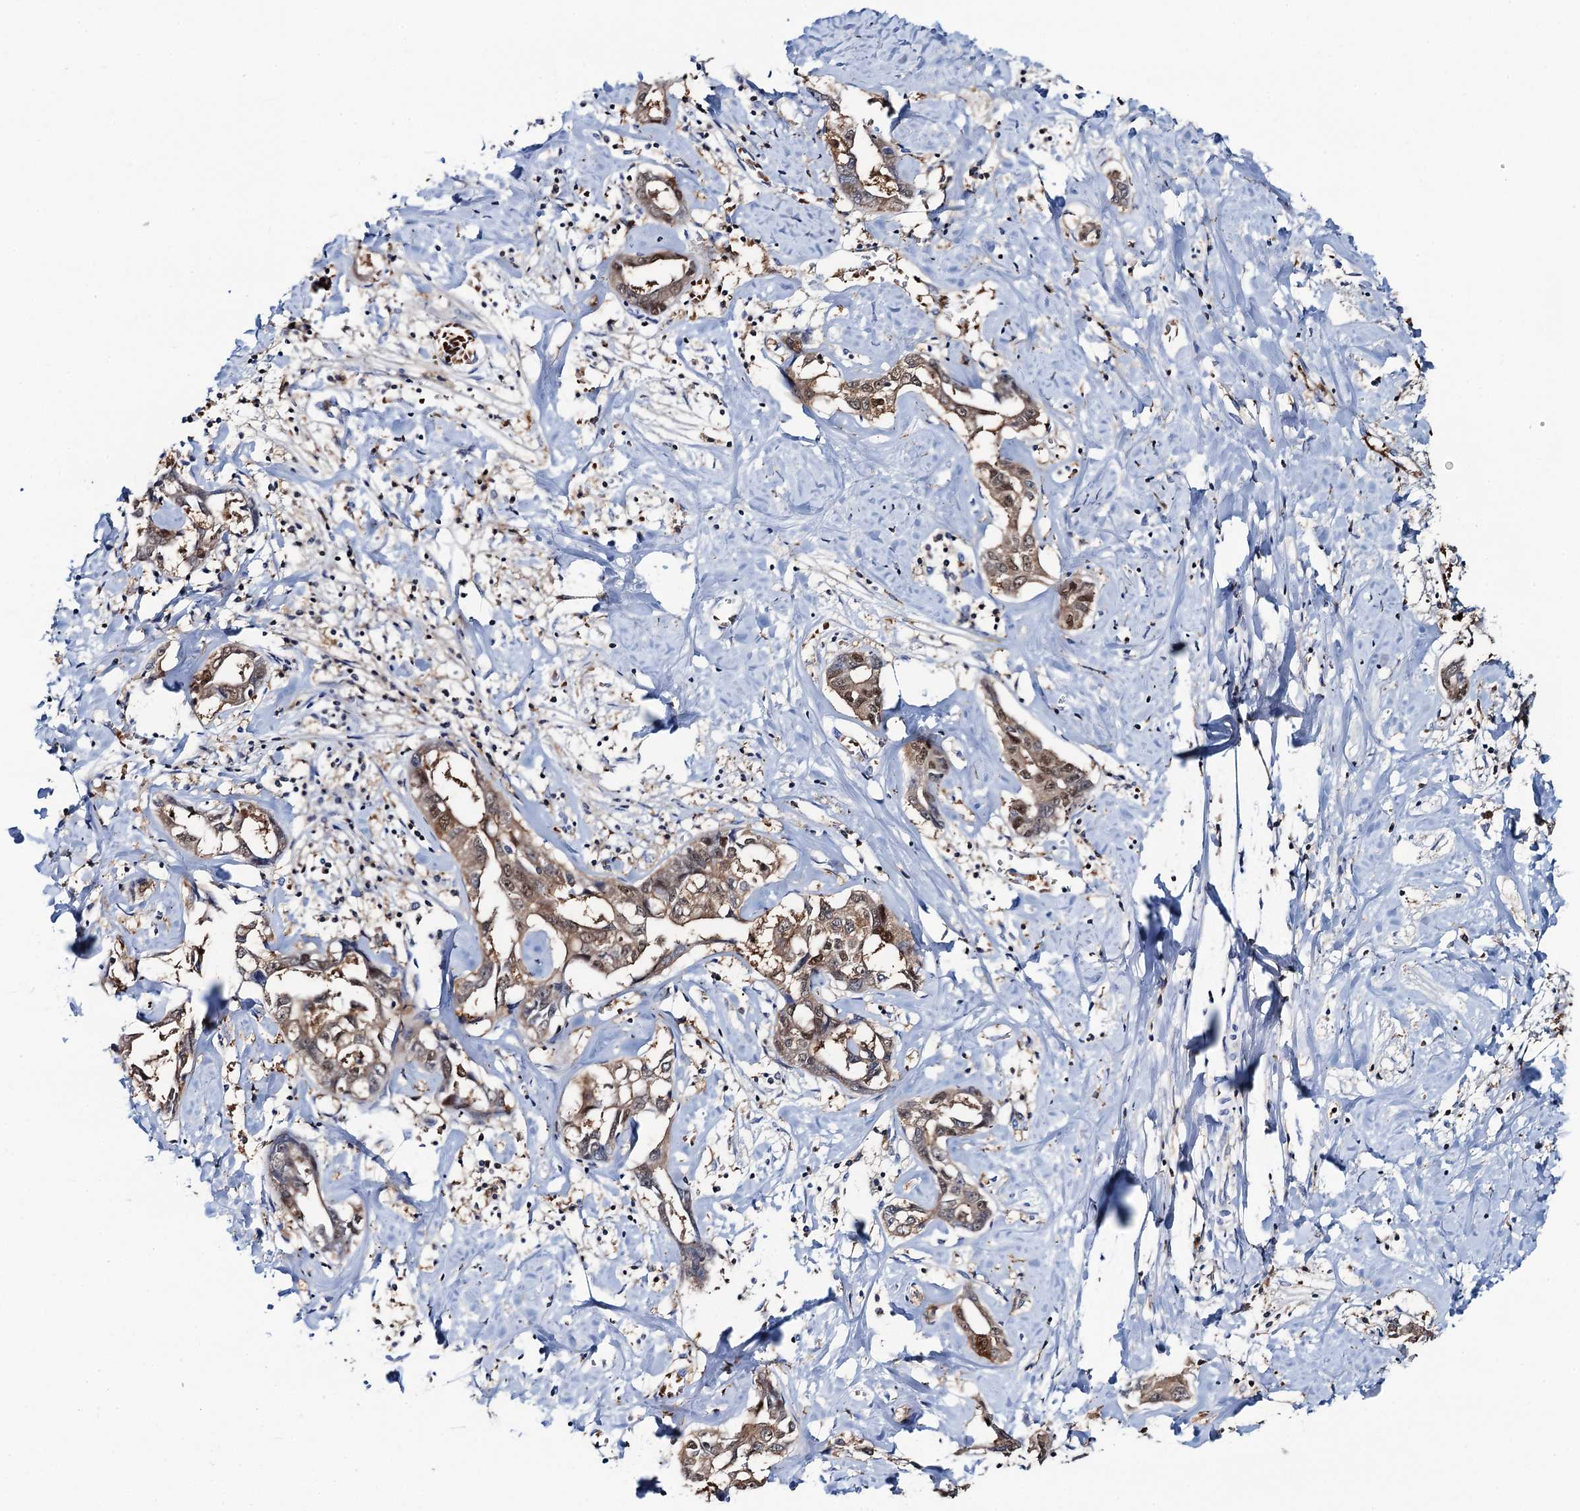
{"staining": {"intensity": "moderate", "quantity": ">75%", "location": "cytoplasmic/membranous,nuclear"}, "tissue": "liver cancer", "cell_type": "Tumor cells", "image_type": "cancer", "snomed": [{"axis": "morphology", "description": "Cholangiocarcinoma"}, {"axis": "topography", "description": "Liver"}], "caption": "IHC of liver cholangiocarcinoma exhibits medium levels of moderate cytoplasmic/membranous and nuclear expression in about >75% of tumor cells. (DAB = brown stain, brightfield microscopy at high magnification).", "gene": "FAH", "patient": {"sex": "male", "age": 59}}